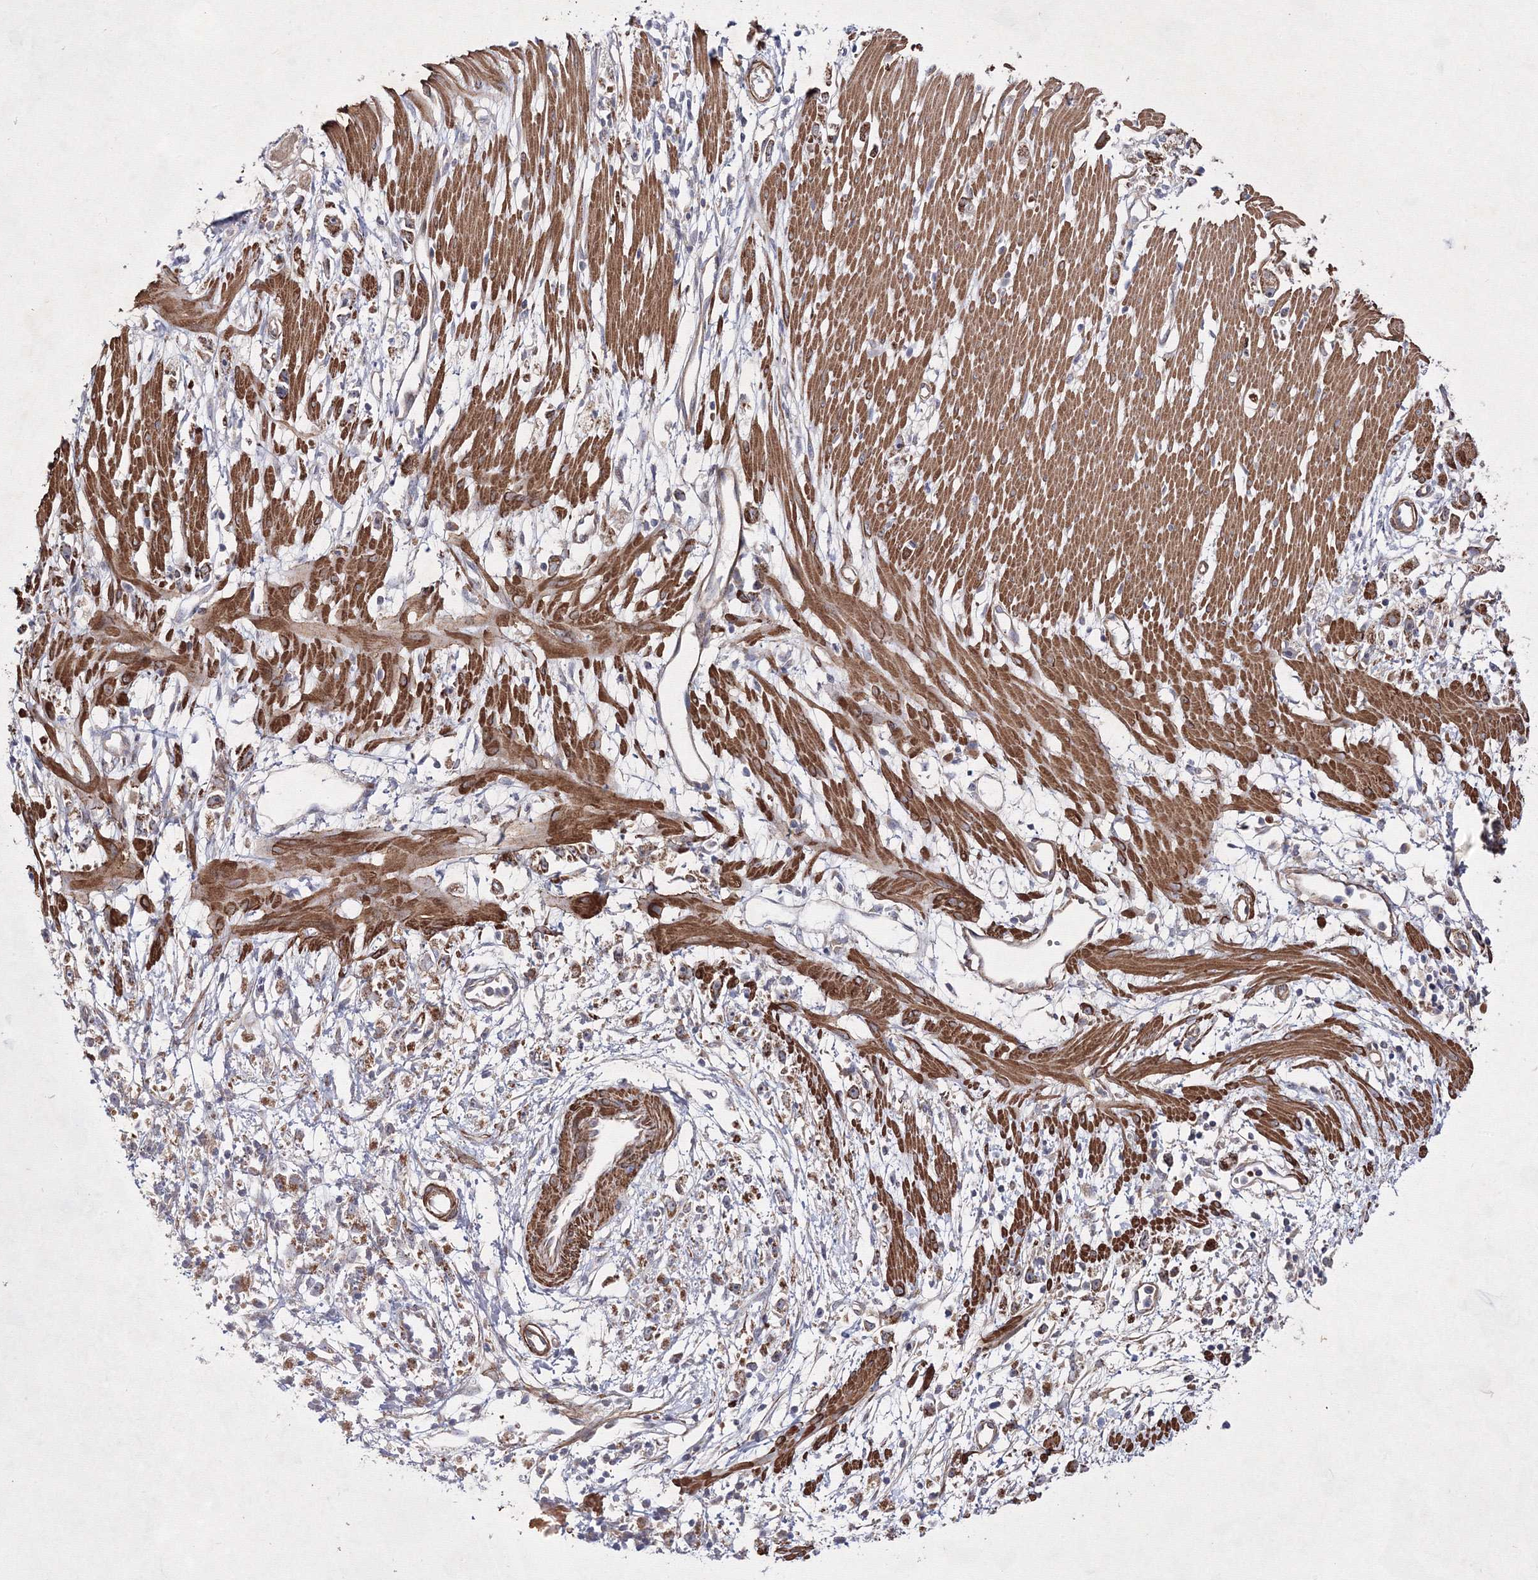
{"staining": {"intensity": "moderate", "quantity": ">75%", "location": "cytoplasmic/membranous"}, "tissue": "stomach cancer", "cell_type": "Tumor cells", "image_type": "cancer", "snomed": [{"axis": "morphology", "description": "Adenocarcinoma, NOS"}, {"axis": "topography", "description": "Stomach"}], "caption": "Human stomach cancer stained with a brown dye shows moderate cytoplasmic/membranous positive positivity in about >75% of tumor cells.", "gene": "GFM1", "patient": {"sex": "female", "age": 59}}